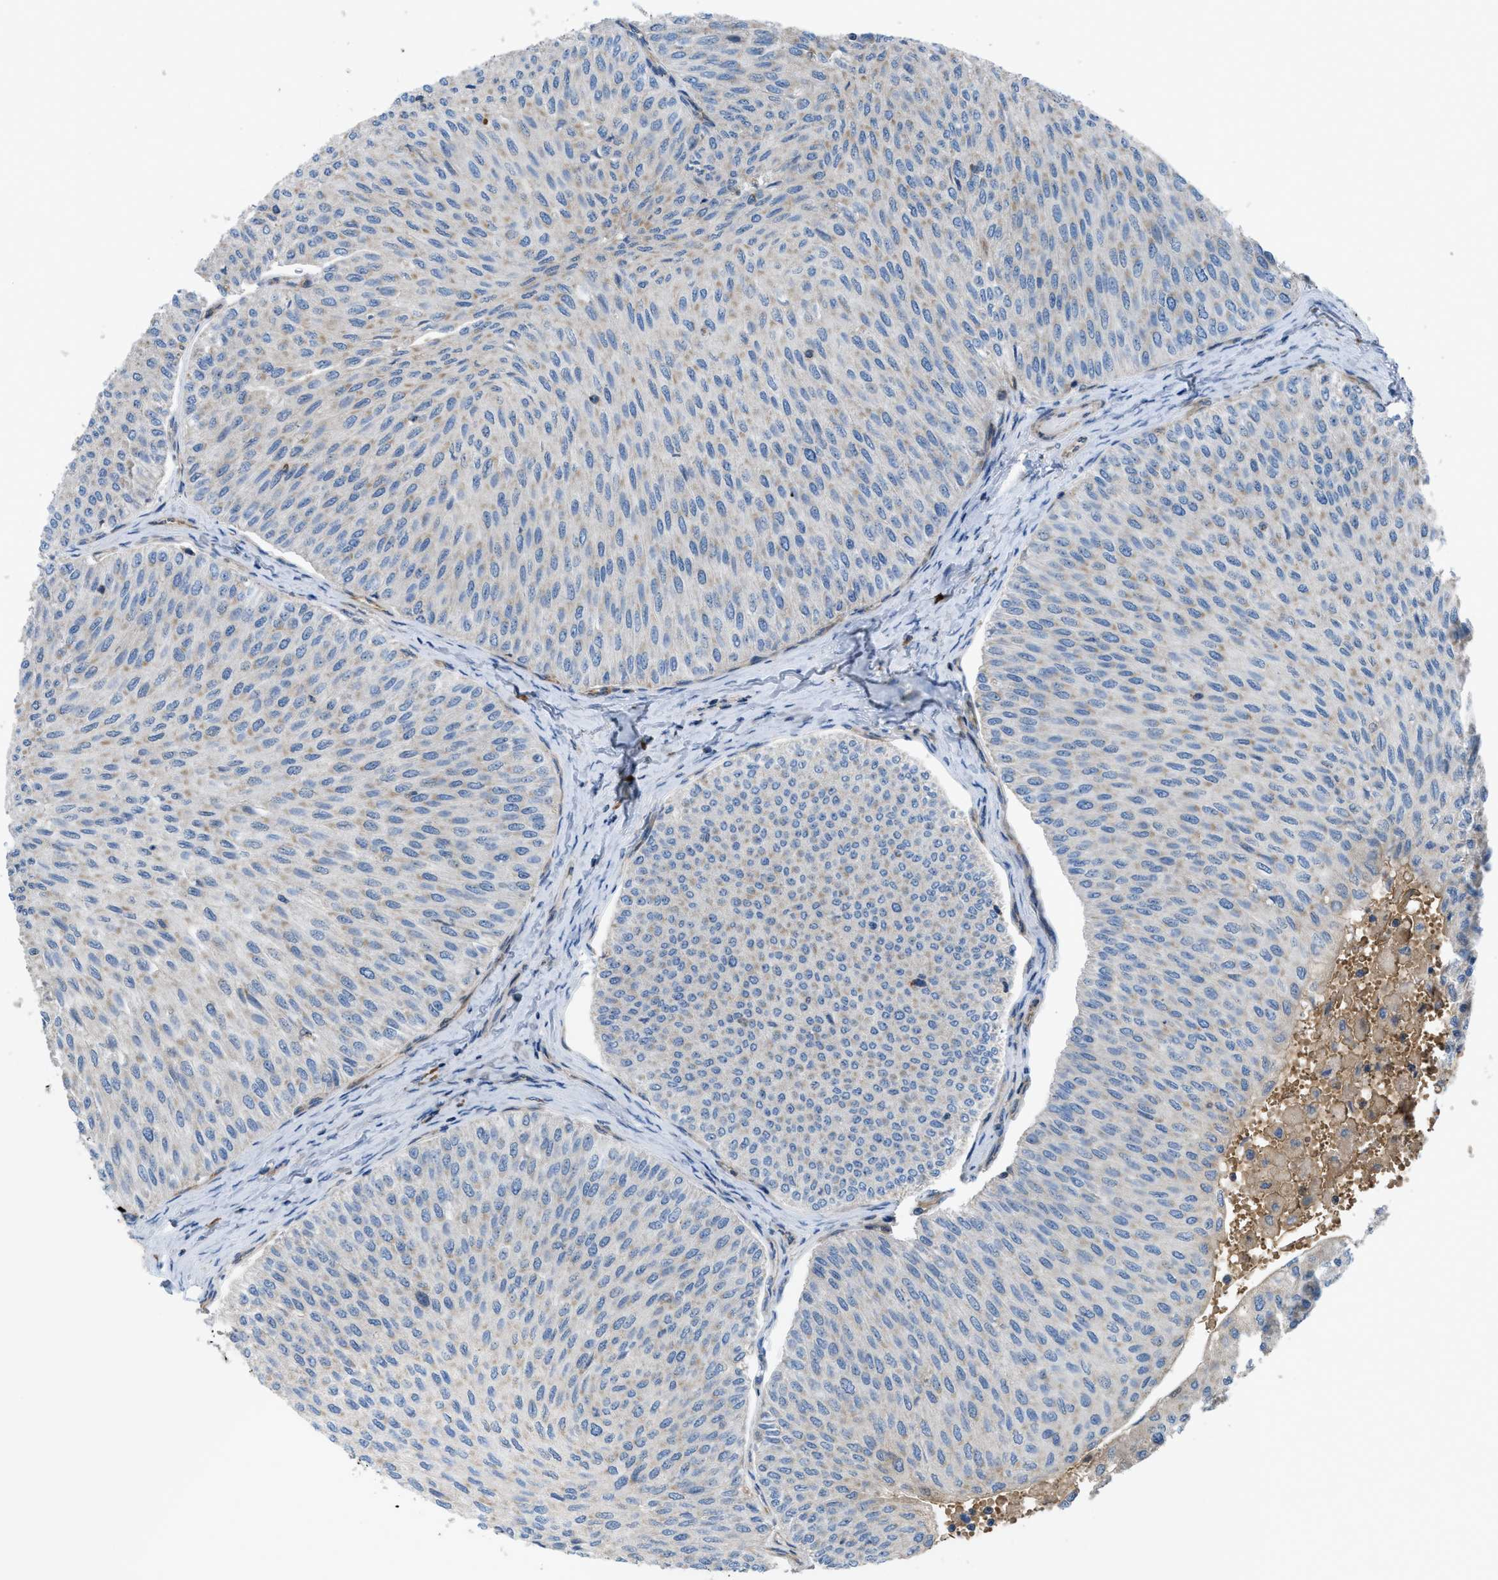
{"staining": {"intensity": "weak", "quantity": "25%-75%", "location": "cytoplasmic/membranous"}, "tissue": "urothelial cancer", "cell_type": "Tumor cells", "image_type": "cancer", "snomed": [{"axis": "morphology", "description": "Urothelial carcinoma, Low grade"}, {"axis": "topography", "description": "Urinary bladder"}], "caption": "Immunohistochemistry (IHC) staining of urothelial cancer, which displays low levels of weak cytoplasmic/membranous positivity in about 25%-75% of tumor cells indicating weak cytoplasmic/membranous protein expression. The staining was performed using DAB (3,3'-diaminobenzidine) (brown) for protein detection and nuclei were counterstained in hematoxylin (blue).", "gene": "ATP2A3", "patient": {"sex": "male", "age": 78}}